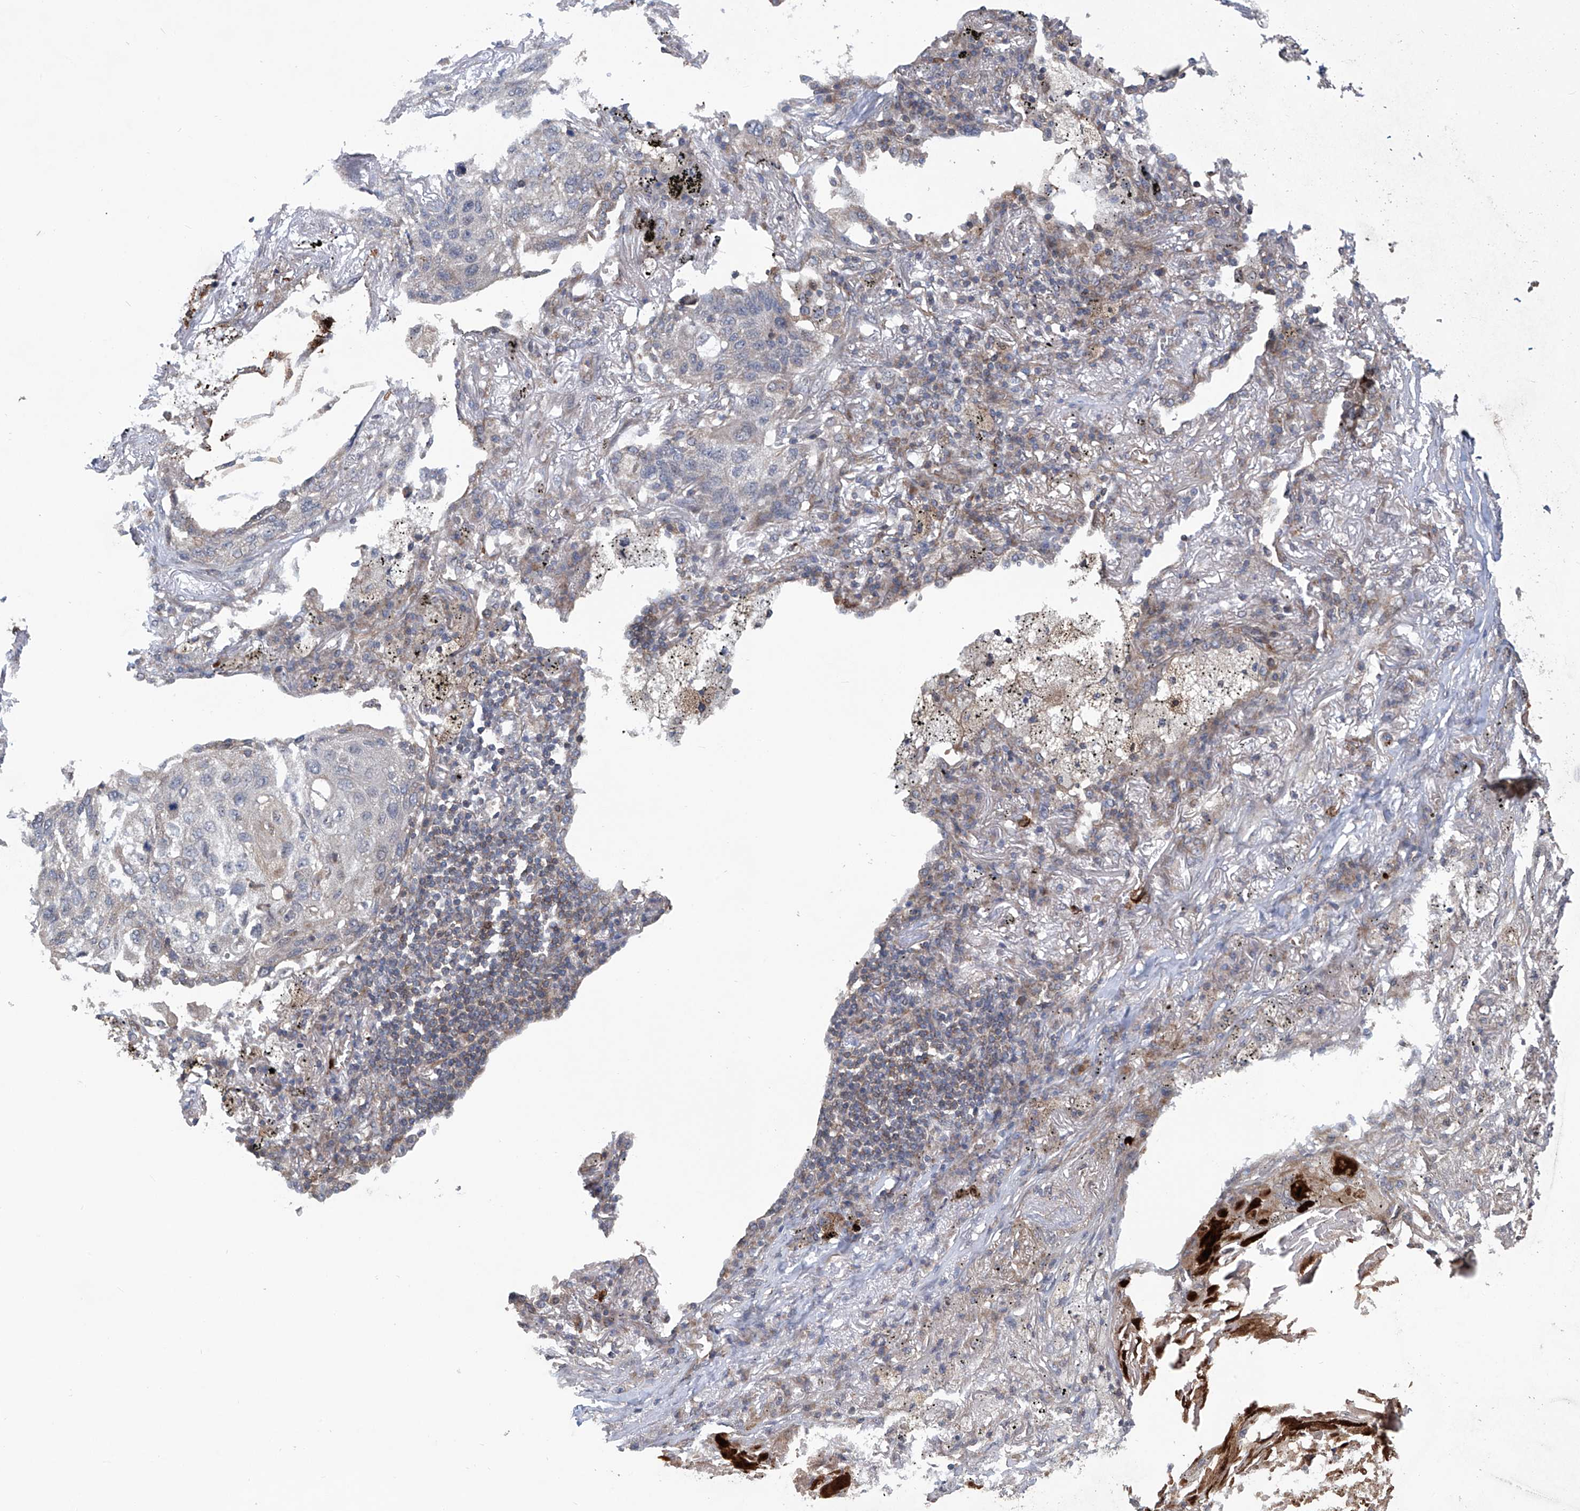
{"staining": {"intensity": "negative", "quantity": "none", "location": "none"}, "tissue": "lung cancer", "cell_type": "Tumor cells", "image_type": "cancer", "snomed": [{"axis": "morphology", "description": "Squamous cell carcinoma, NOS"}, {"axis": "topography", "description": "Lung"}], "caption": "Immunohistochemistry of human lung squamous cell carcinoma demonstrates no expression in tumor cells. Brightfield microscopy of immunohistochemistry (IHC) stained with DAB (3,3'-diaminobenzidine) (brown) and hematoxylin (blue), captured at high magnification.", "gene": "EIF2D", "patient": {"sex": "female", "age": 63}}